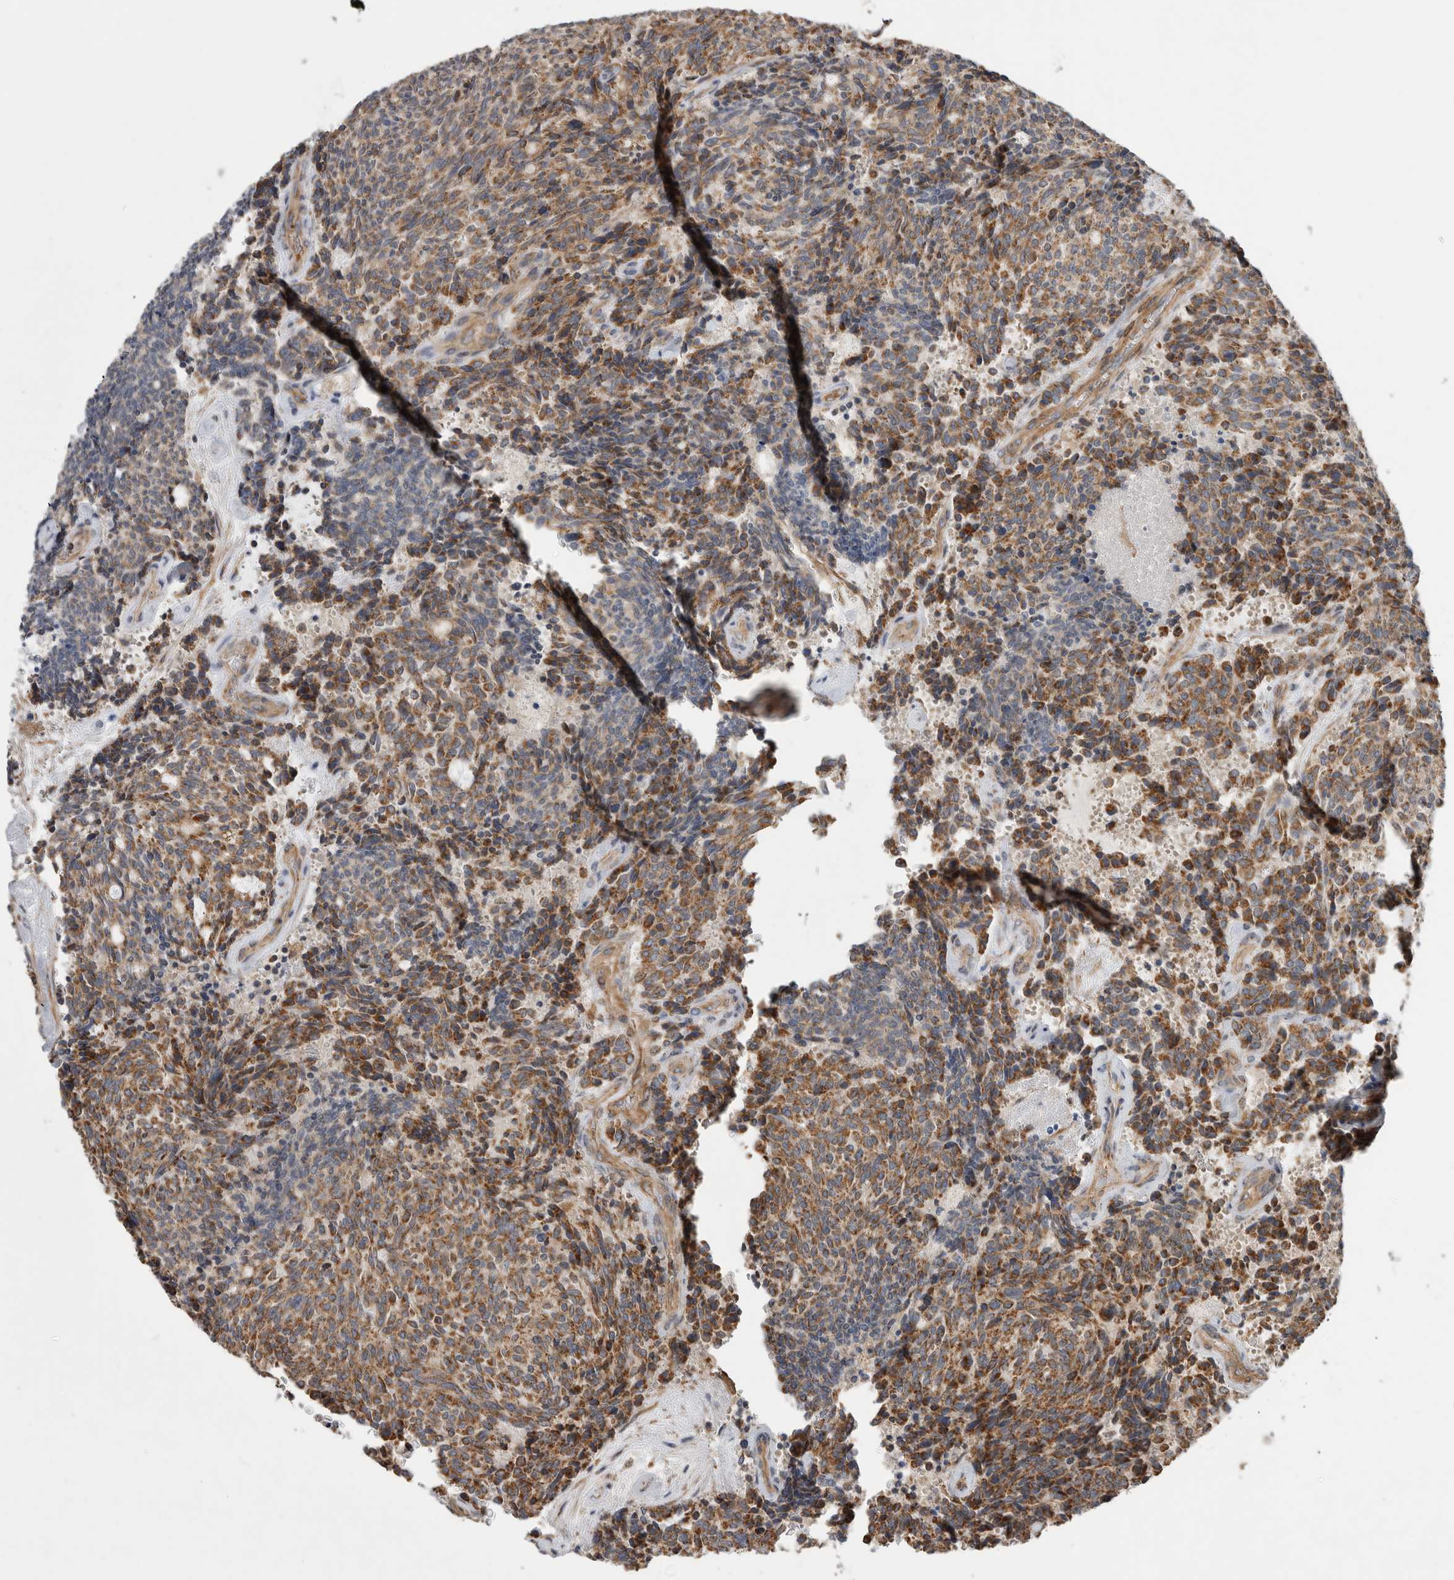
{"staining": {"intensity": "moderate", "quantity": ">75%", "location": "cytoplasmic/membranous"}, "tissue": "carcinoid", "cell_type": "Tumor cells", "image_type": "cancer", "snomed": [{"axis": "morphology", "description": "Carcinoid, malignant, NOS"}, {"axis": "topography", "description": "Pancreas"}], "caption": "This micrograph exhibits carcinoid stained with IHC to label a protein in brown. The cytoplasmic/membranous of tumor cells show moderate positivity for the protein. Nuclei are counter-stained blue.", "gene": "SFXN2", "patient": {"sex": "female", "age": 54}}